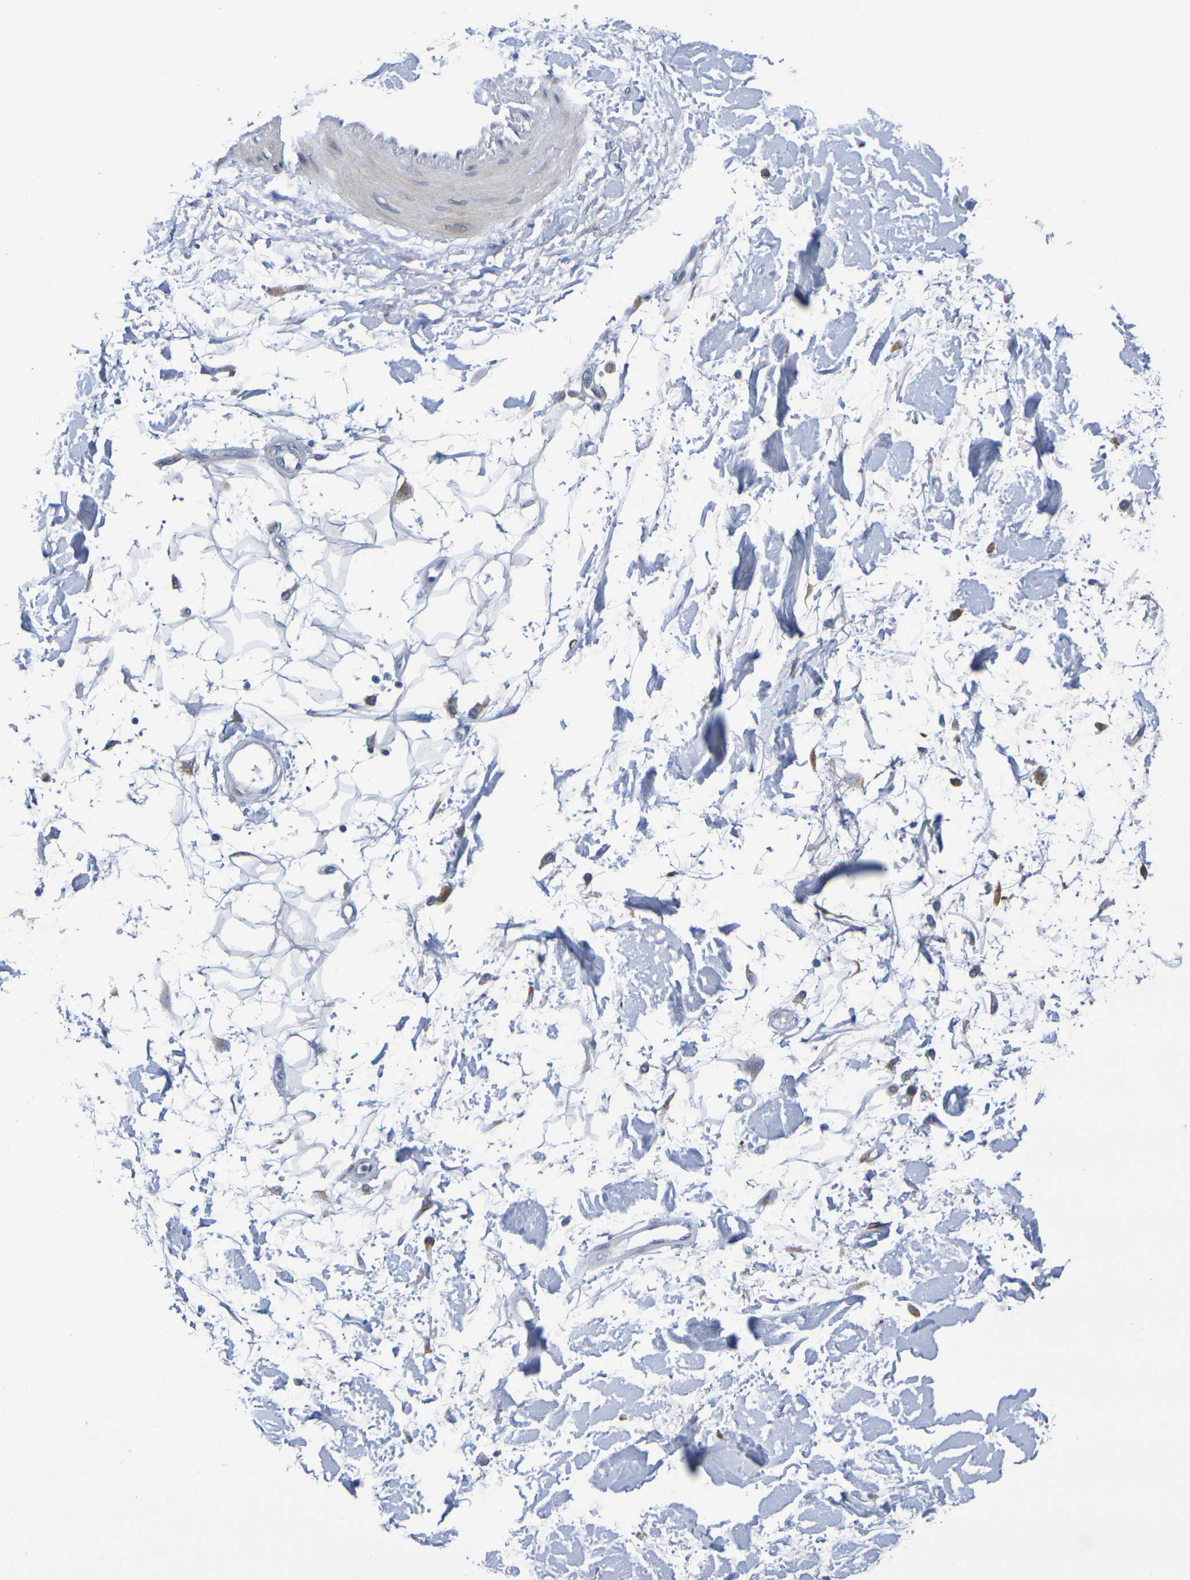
{"staining": {"intensity": "negative", "quantity": "none", "location": "none"}, "tissue": "adipose tissue", "cell_type": "Adipocytes", "image_type": "normal", "snomed": [{"axis": "morphology", "description": "Squamous cell carcinoma, NOS"}, {"axis": "topography", "description": "Skin"}], "caption": "Immunohistochemical staining of unremarkable human adipose tissue reveals no significant expression in adipocytes. The staining is performed using DAB (3,3'-diaminobenzidine) brown chromogen with nuclei counter-stained in using hematoxylin.", "gene": "SDC4", "patient": {"sex": "male", "age": 83}}